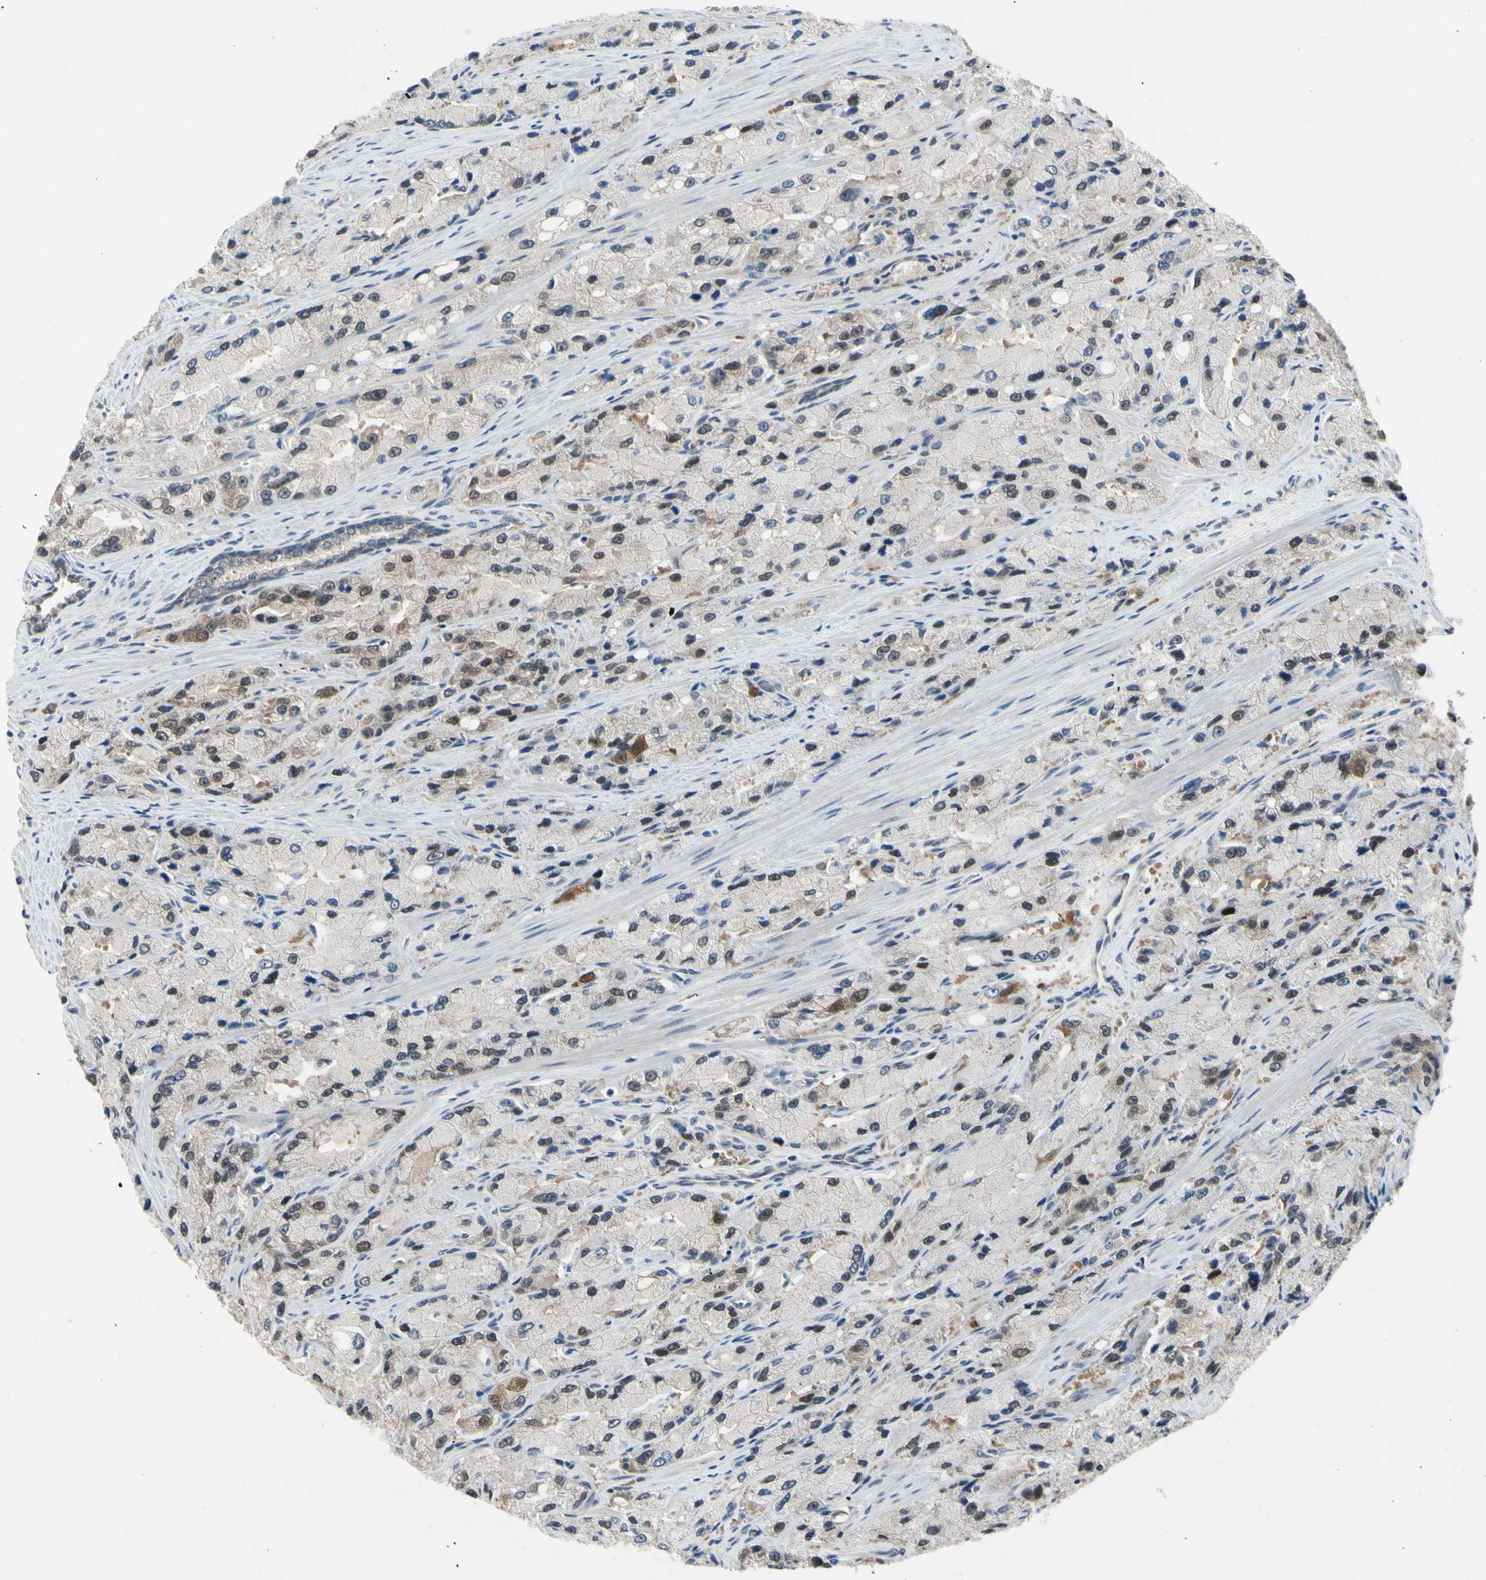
{"staining": {"intensity": "weak", "quantity": "25%-75%", "location": "nuclear"}, "tissue": "prostate cancer", "cell_type": "Tumor cells", "image_type": "cancer", "snomed": [{"axis": "morphology", "description": "Adenocarcinoma, High grade"}, {"axis": "topography", "description": "Prostate"}], "caption": "Human prostate high-grade adenocarcinoma stained with a brown dye displays weak nuclear positive positivity in approximately 25%-75% of tumor cells.", "gene": "HSPA4", "patient": {"sex": "male", "age": 58}}